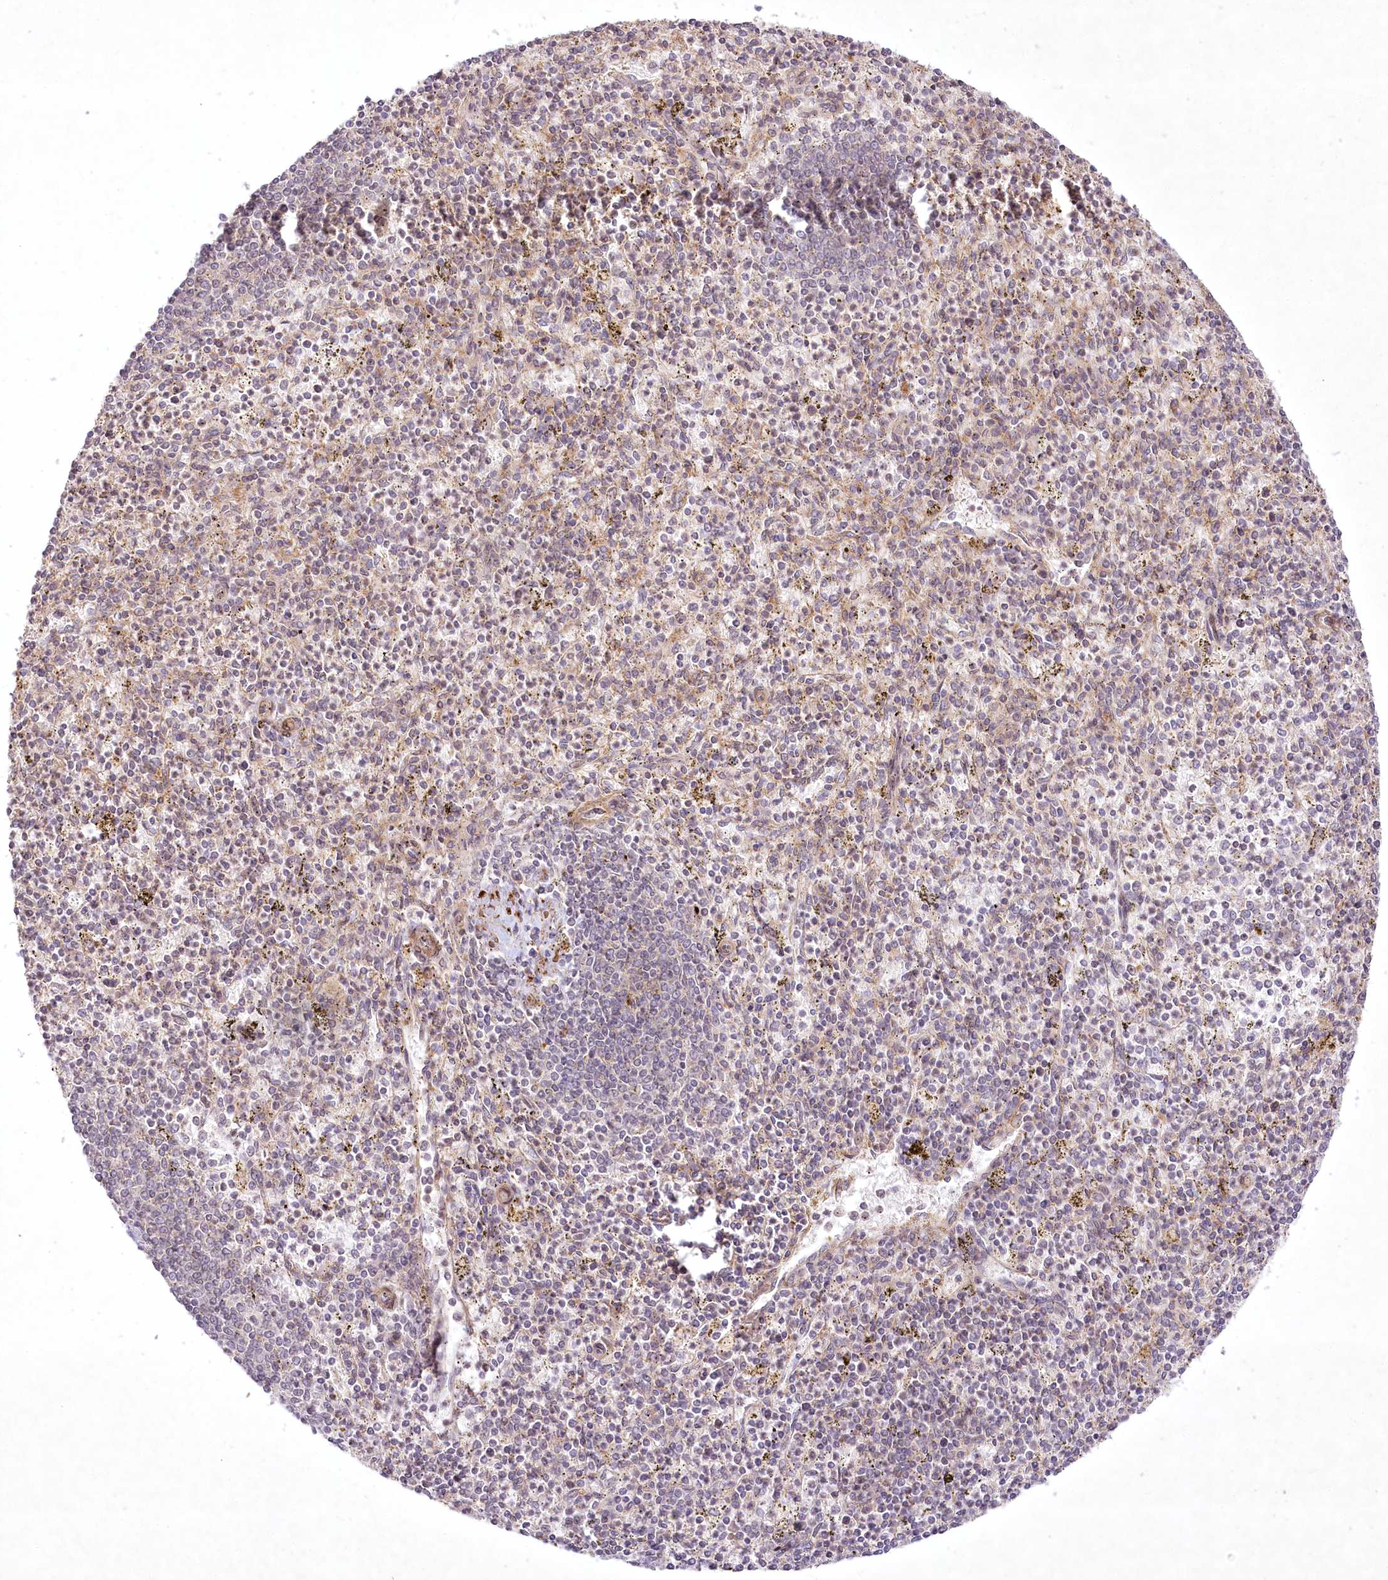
{"staining": {"intensity": "moderate", "quantity": "<25%", "location": "cytoplasmic/membranous"}, "tissue": "spleen", "cell_type": "Cells in red pulp", "image_type": "normal", "snomed": [{"axis": "morphology", "description": "Normal tissue, NOS"}, {"axis": "topography", "description": "Spleen"}], "caption": "Moderate cytoplasmic/membranous protein expression is appreciated in approximately <25% of cells in red pulp in spleen.", "gene": "SH2D3A", "patient": {"sex": "male", "age": 72}}